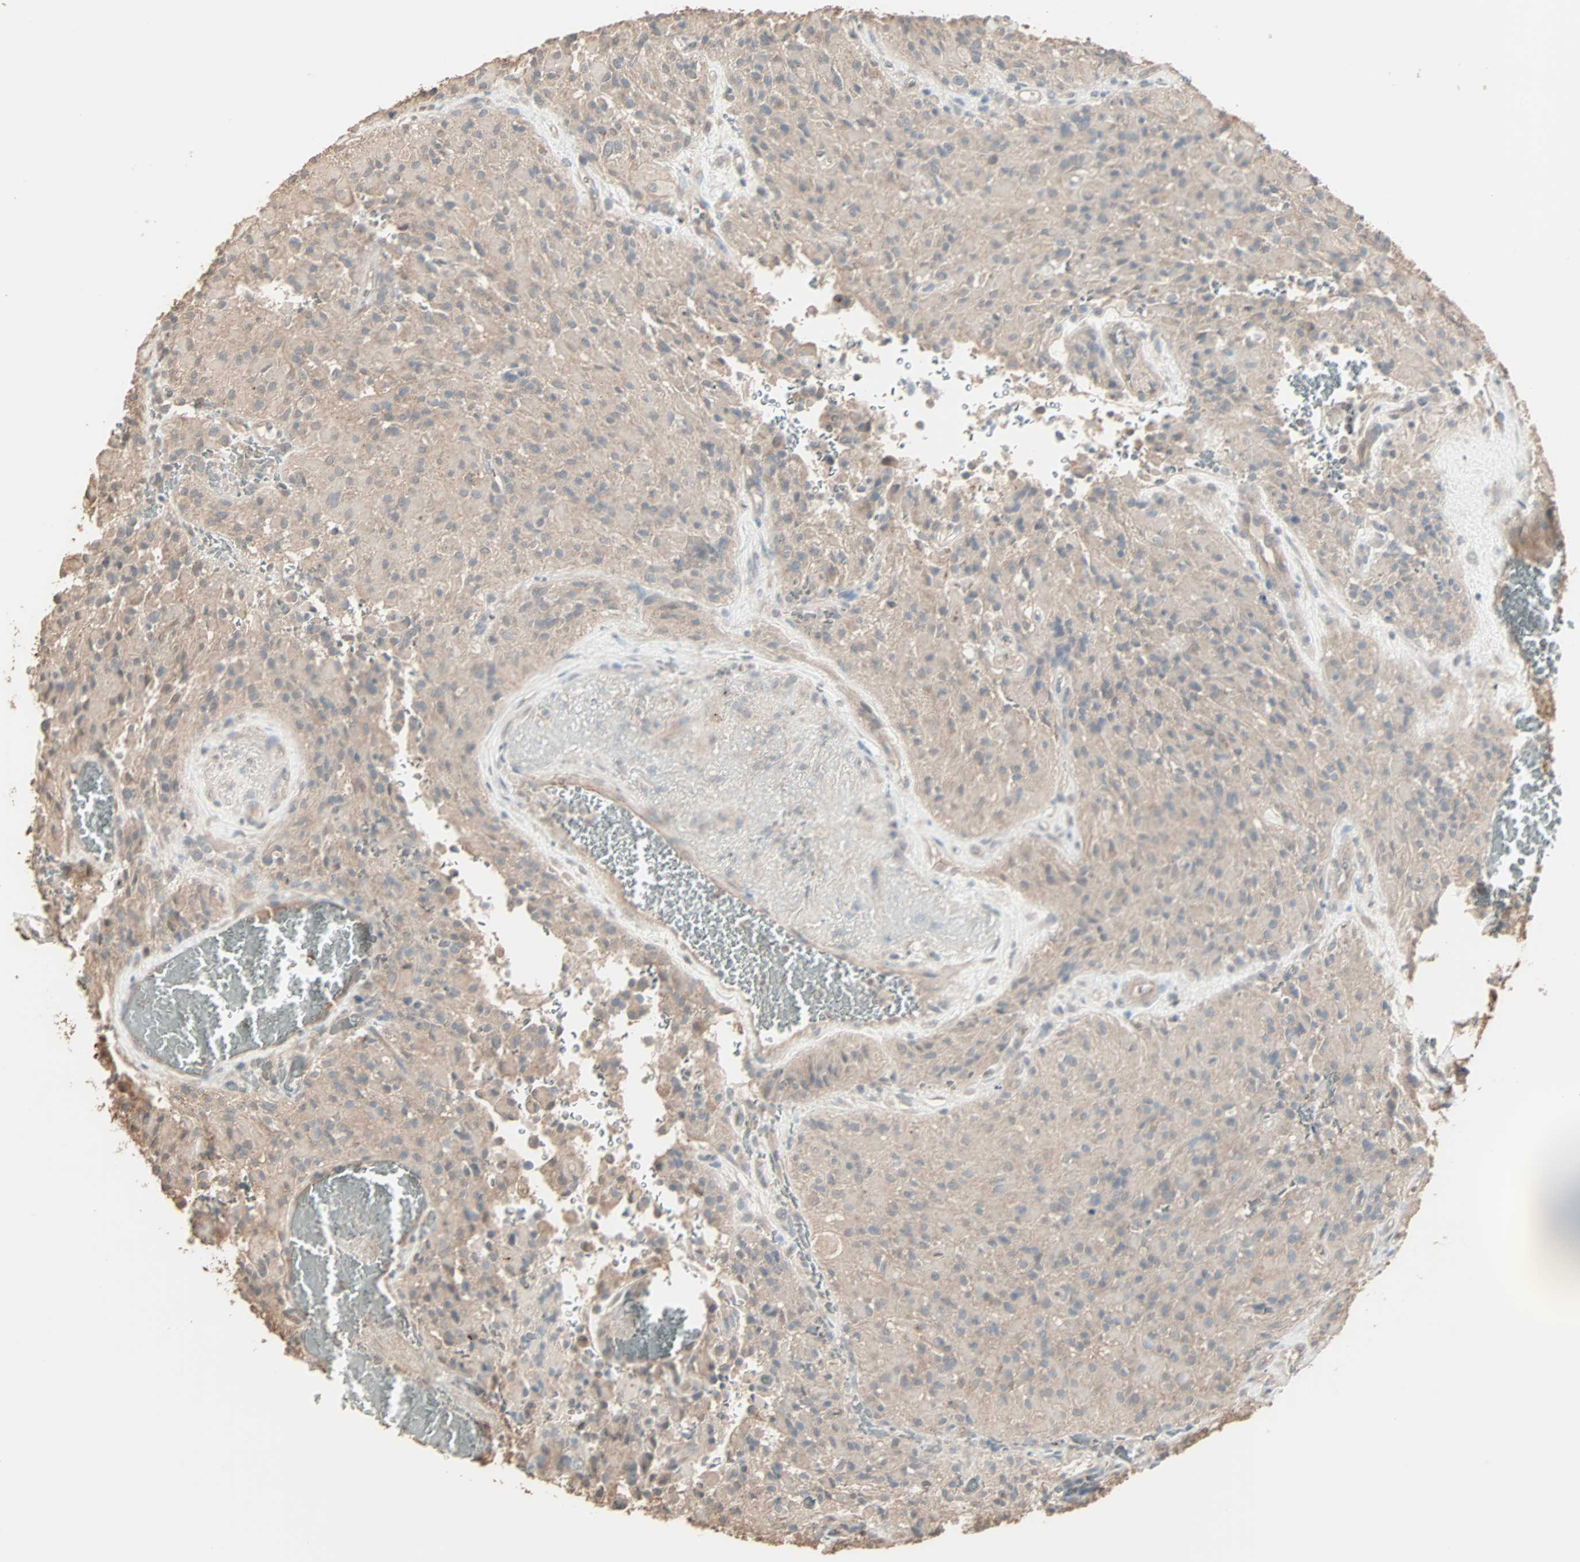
{"staining": {"intensity": "weak", "quantity": "25%-75%", "location": "cytoplasmic/membranous"}, "tissue": "glioma", "cell_type": "Tumor cells", "image_type": "cancer", "snomed": [{"axis": "morphology", "description": "Glioma, malignant, High grade"}, {"axis": "topography", "description": "Brain"}], "caption": "Human glioma stained with a protein marker reveals weak staining in tumor cells.", "gene": "GALNT3", "patient": {"sex": "male", "age": 71}}